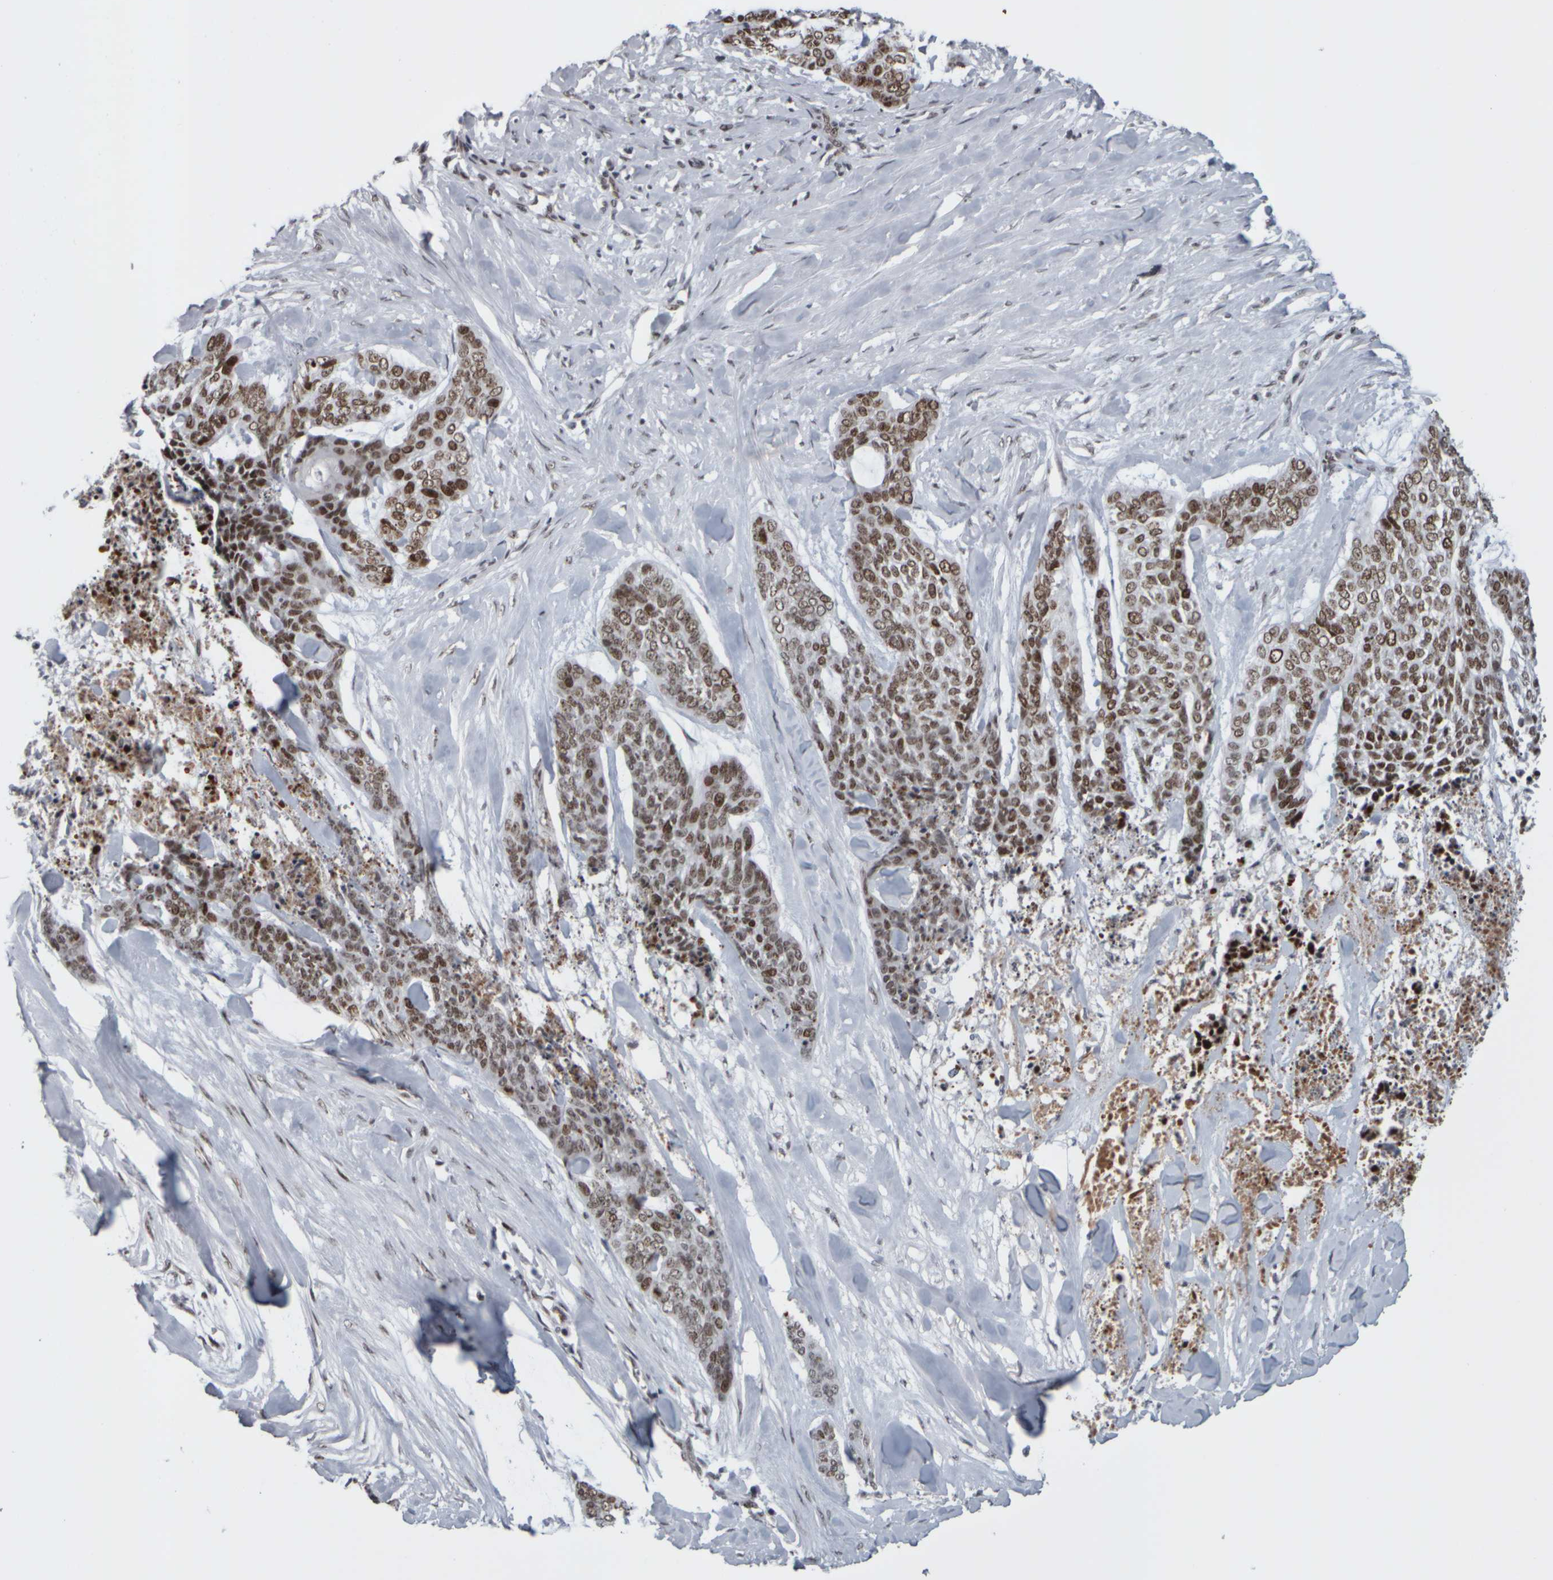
{"staining": {"intensity": "weak", "quantity": ">75%", "location": "nuclear"}, "tissue": "skin cancer", "cell_type": "Tumor cells", "image_type": "cancer", "snomed": [{"axis": "morphology", "description": "Basal cell carcinoma"}, {"axis": "topography", "description": "Skin"}], "caption": "A brown stain labels weak nuclear staining of a protein in skin cancer (basal cell carcinoma) tumor cells.", "gene": "TOP2B", "patient": {"sex": "female", "age": 64}}